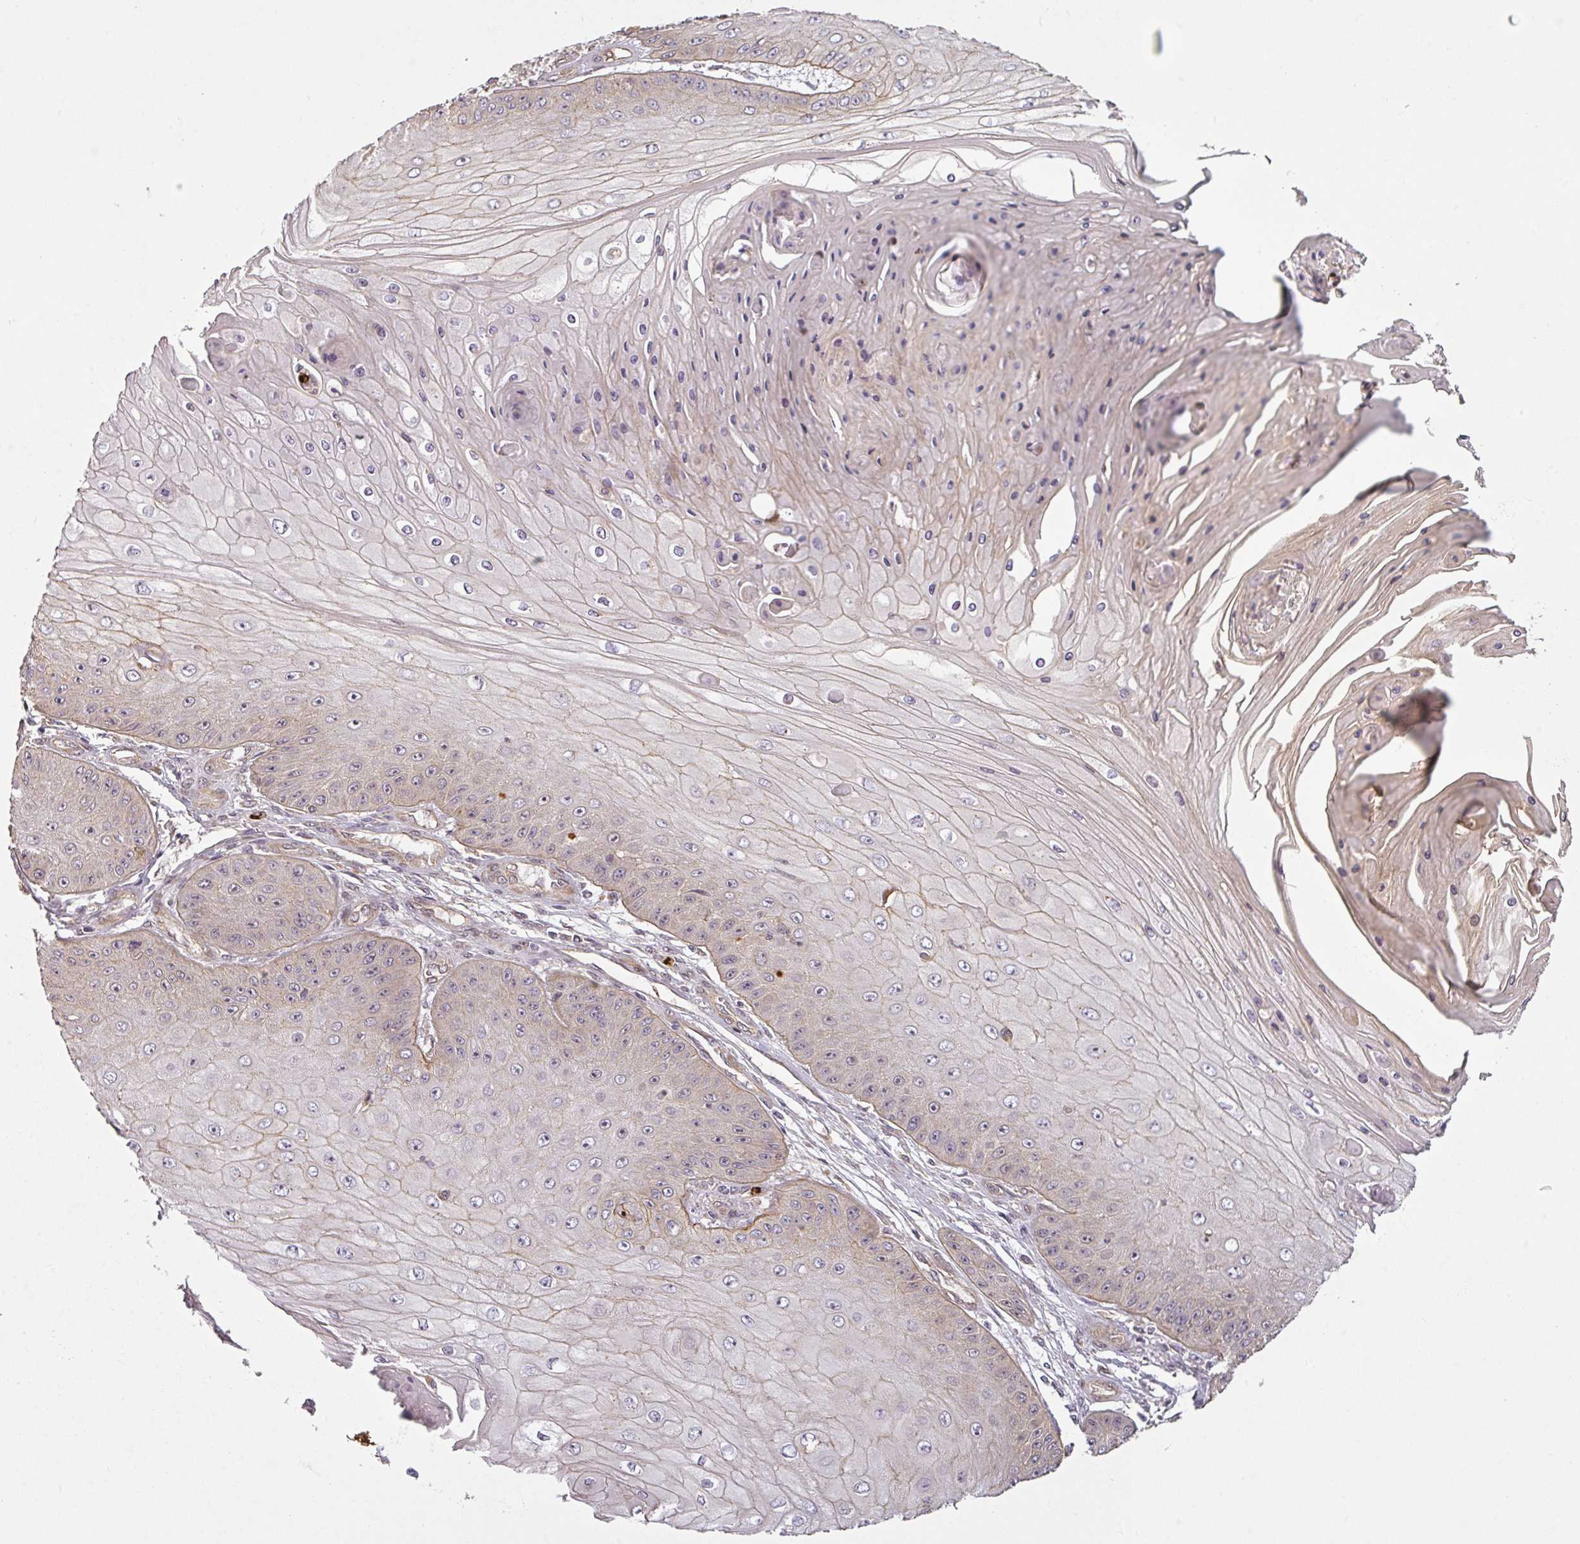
{"staining": {"intensity": "weak", "quantity": "<25%", "location": "cytoplasmic/membranous"}, "tissue": "skin cancer", "cell_type": "Tumor cells", "image_type": "cancer", "snomed": [{"axis": "morphology", "description": "Squamous cell carcinoma, NOS"}, {"axis": "topography", "description": "Skin"}], "caption": "The micrograph reveals no significant positivity in tumor cells of squamous cell carcinoma (skin). (Immunohistochemistry (ihc), brightfield microscopy, high magnification).", "gene": "DIMT1", "patient": {"sex": "male", "age": 70}}